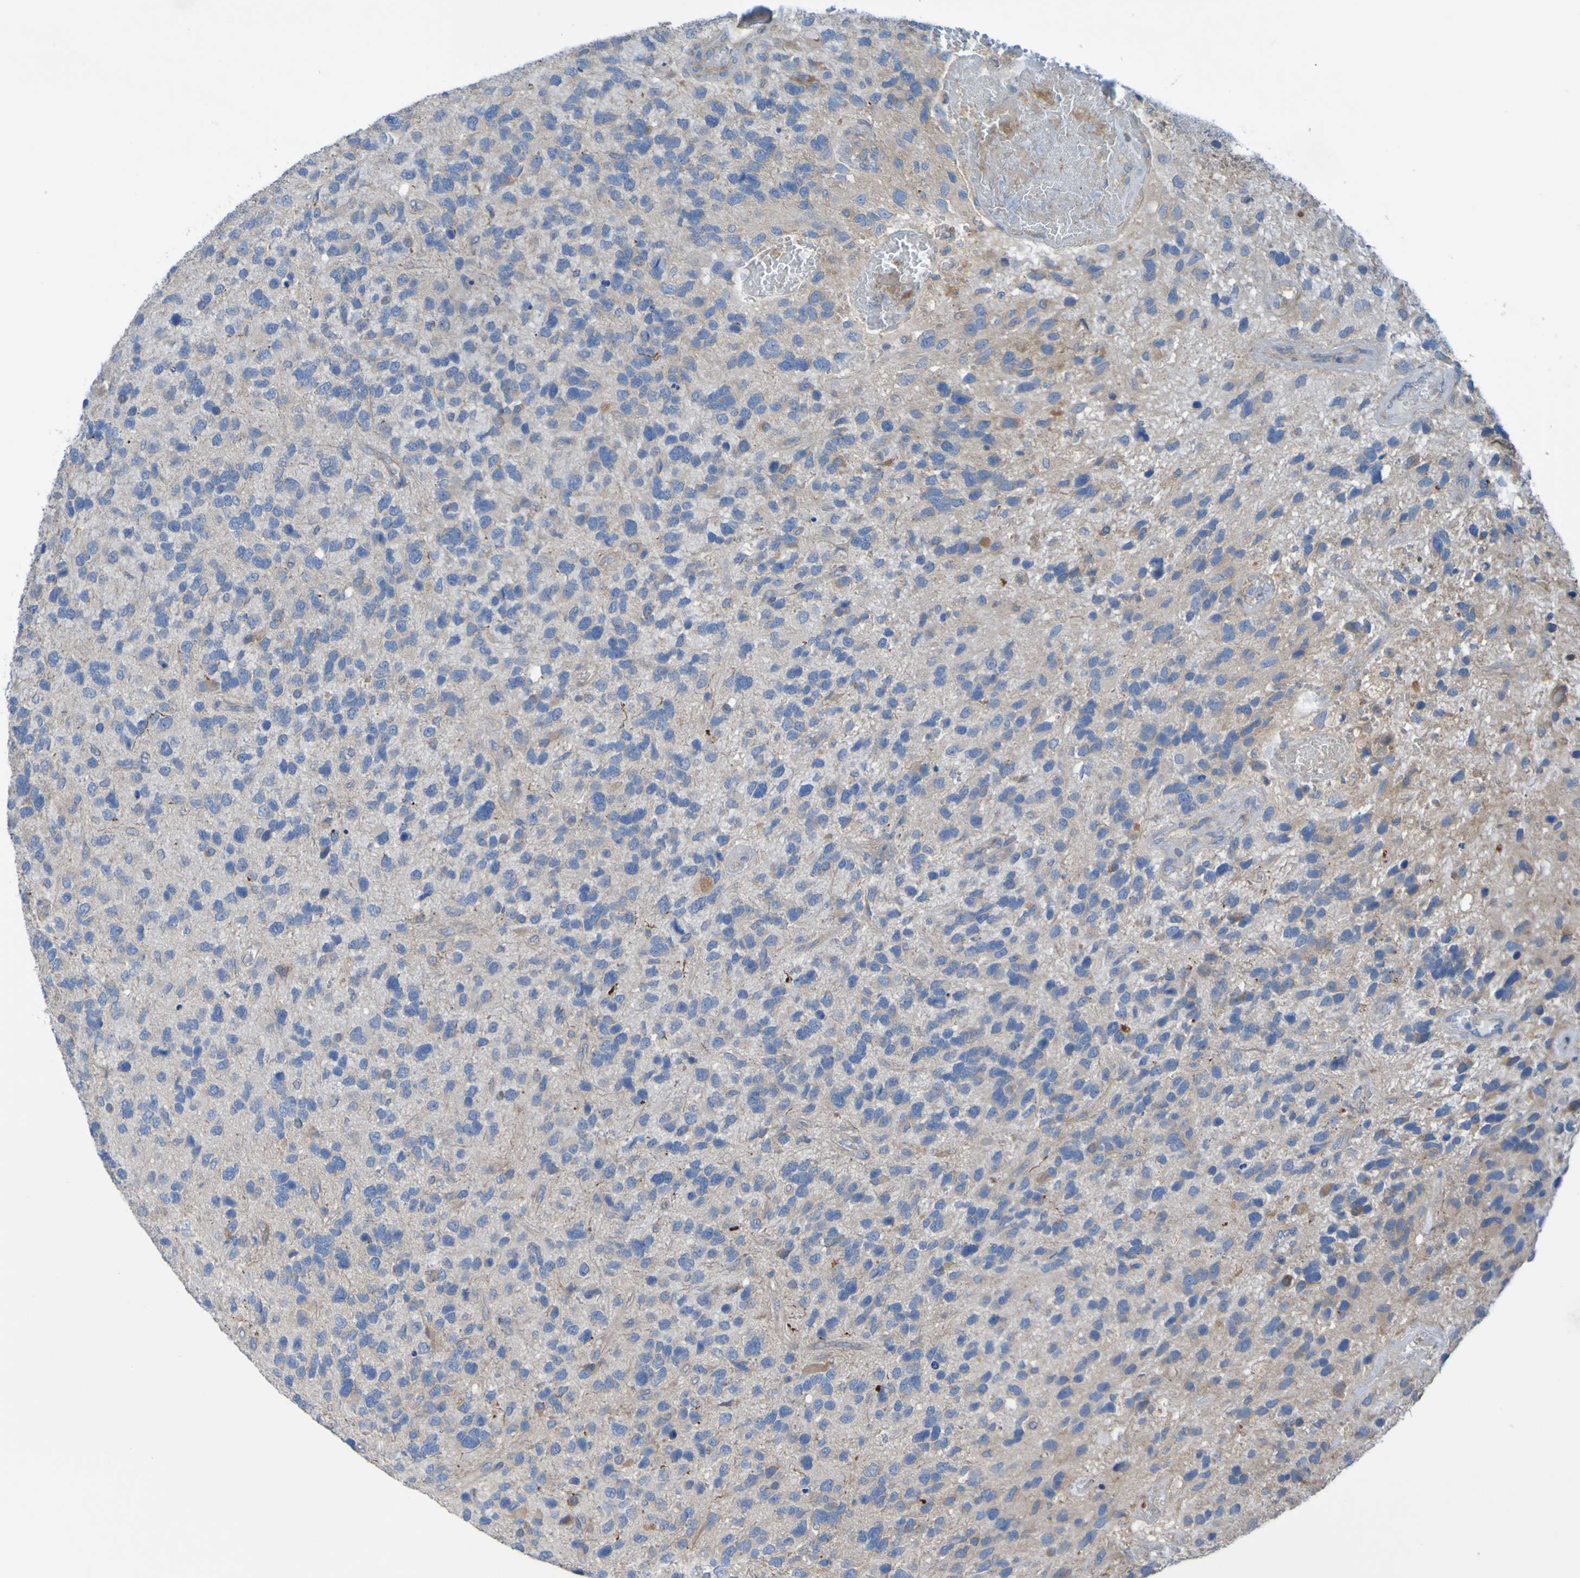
{"staining": {"intensity": "moderate", "quantity": "<25%", "location": "cytoplasmic/membranous"}, "tissue": "glioma", "cell_type": "Tumor cells", "image_type": "cancer", "snomed": [{"axis": "morphology", "description": "Glioma, malignant, High grade"}, {"axis": "topography", "description": "Brain"}], "caption": "Immunohistochemistry staining of malignant glioma (high-grade), which exhibits low levels of moderate cytoplasmic/membranous staining in about <25% of tumor cells indicating moderate cytoplasmic/membranous protein positivity. The staining was performed using DAB (3,3'-diaminobenzidine) (brown) for protein detection and nuclei were counterstained in hematoxylin (blue).", "gene": "NPRL3", "patient": {"sex": "female", "age": 58}}